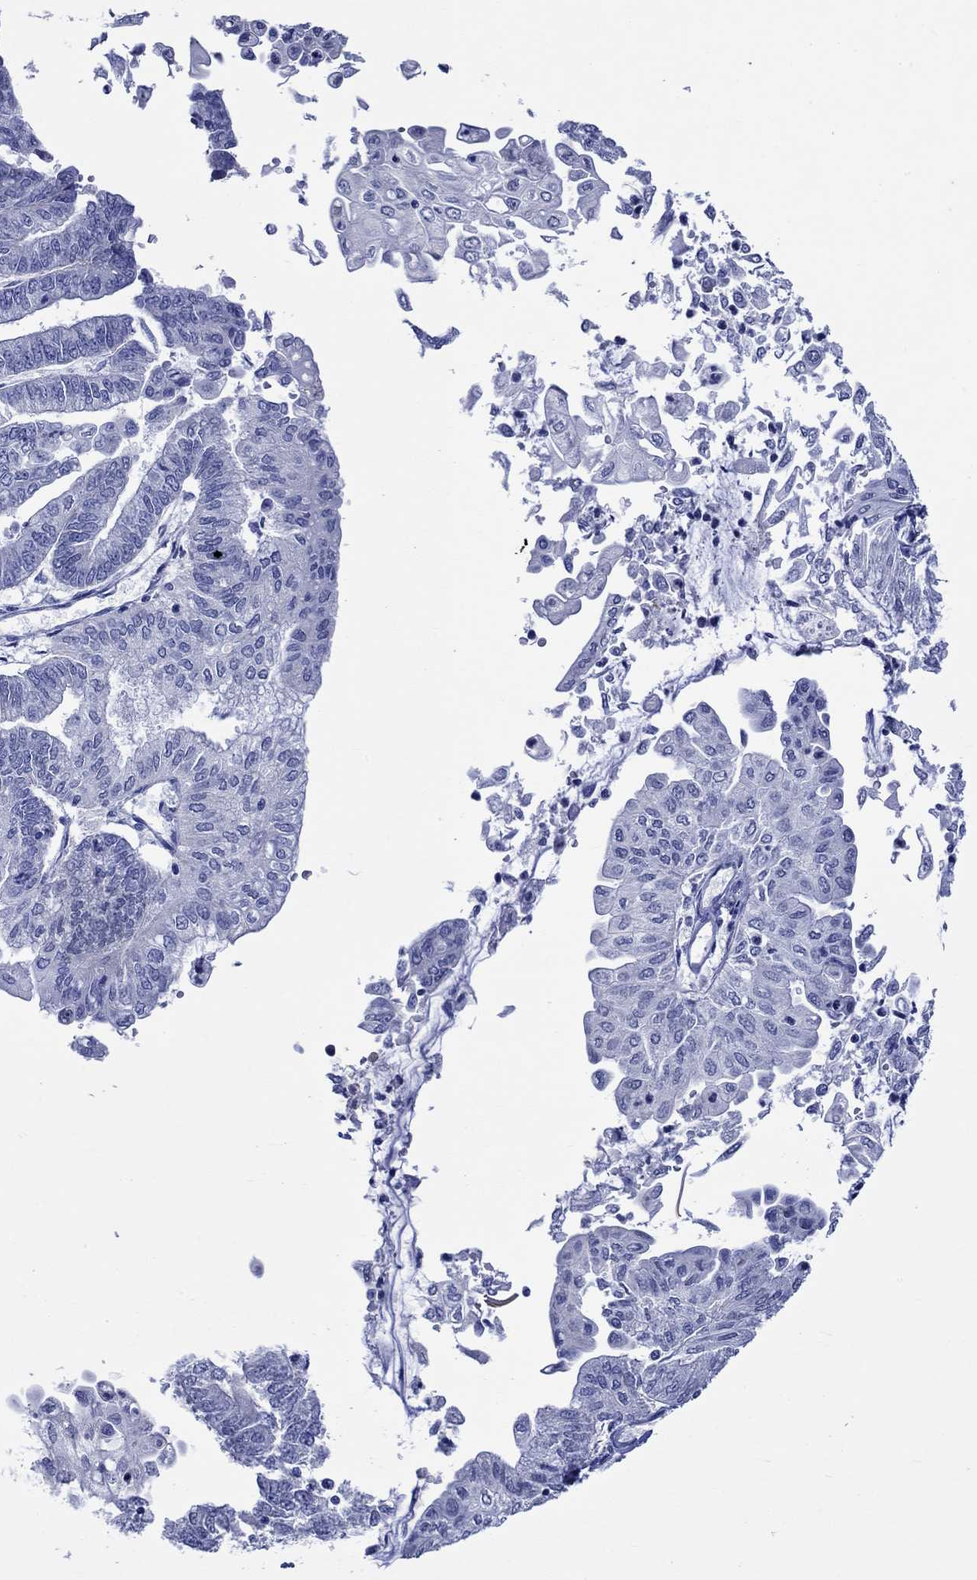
{"staining": {"intensity": "negative", "quantity": "none", "location": "none"}, "tissue": "endometrial cancer", "cell_type": "Tumor cells", "image_type": "cancer", "snomed": [{"axis": "morphology", "description": "Adenocarcinoma, NOS"}, {"axis": "topography", "description": "Endometrium"}], "caption": "Tumor cells show no significant expression in endometrial adenocarcinoma.", "gene": "KLHL35", "patient": {"sex": "female", "age": 55}}